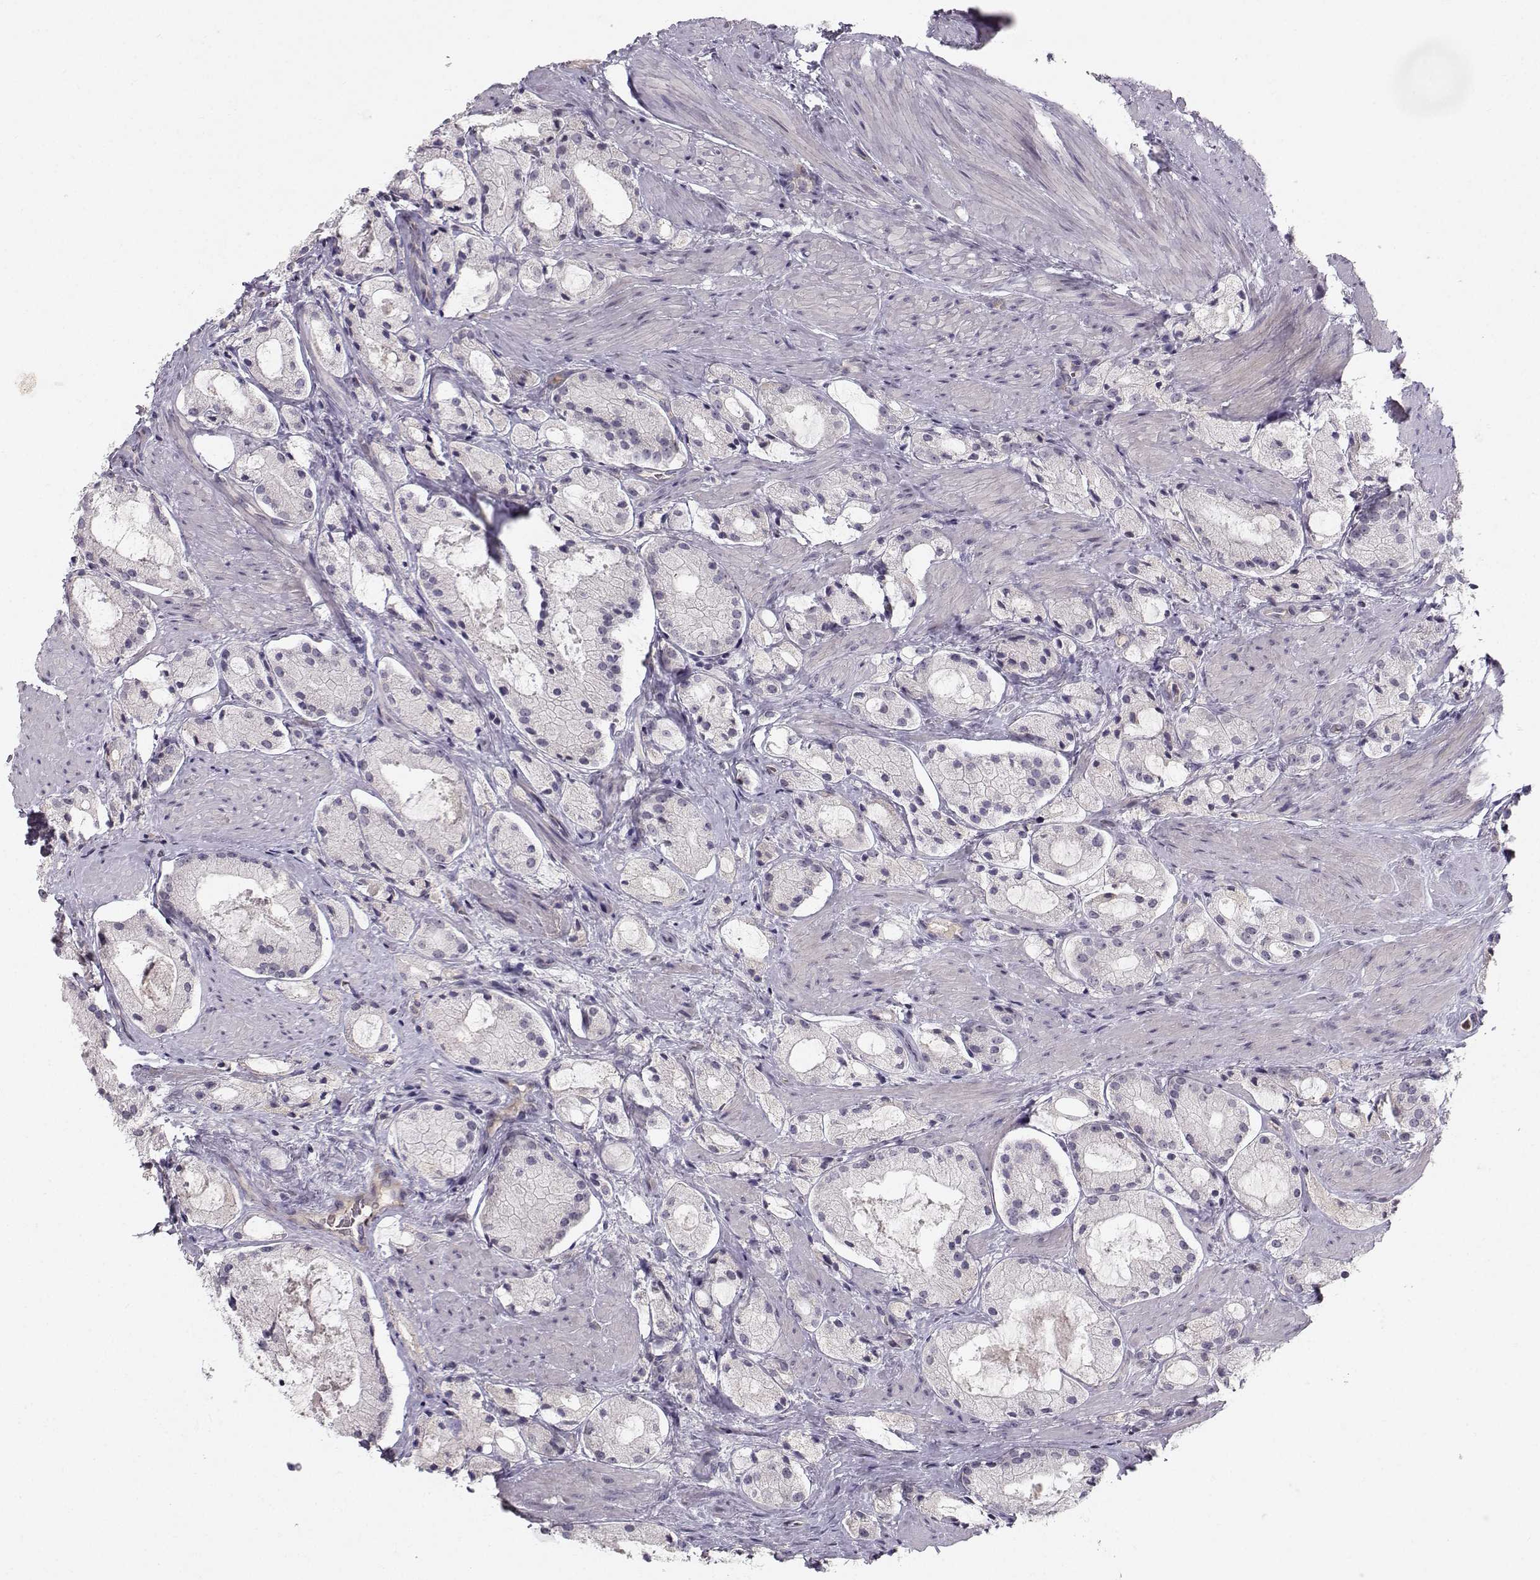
{"staining": {"intensity": "negative", "quantity": "none", "location": "none"}, "tissue": "prostate cancer", "cell_type": "Tumor cells", "image_type": "cancer", "snomed": [{"axis": "morphology", "description": "Adenocarcinoma, NOS"}, {"axis": "morphology", "description": "Adenocarcinoma, High grade"}, {"axis": "topography", "description": "Prostate"}], "caption": "There is no significant expression in tumor cells of prostate cancer.", "gene": "OPRD1", "patient": {"sex": "male", "age": 64}}